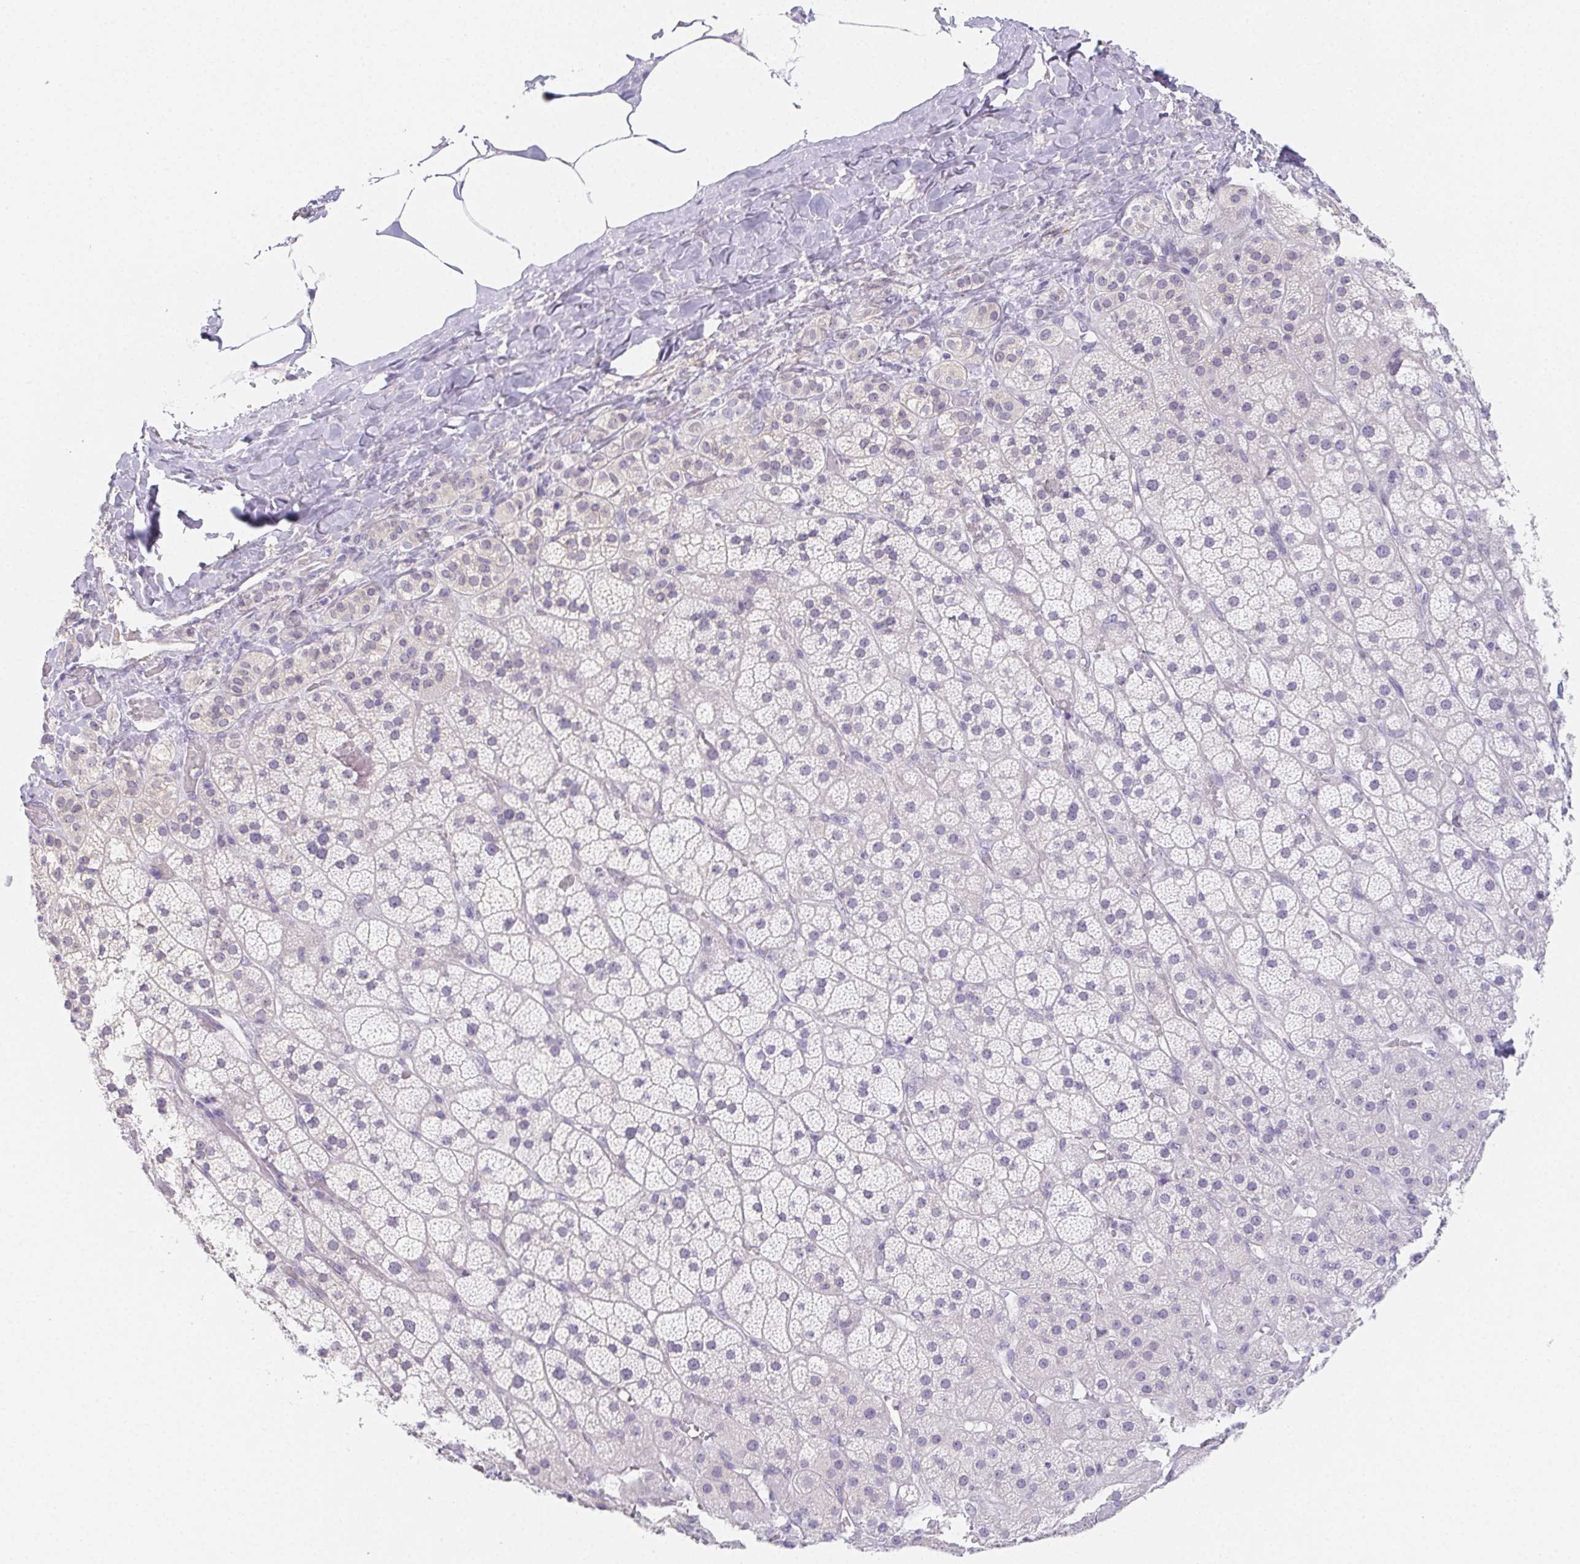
{"staining": {"intensity": "weak", "quantity": "<25%", "location": "cytoplasmic/membranous"}, "tissue": "adrenal gland", "cell_type": "Glandular cells", "image_type": "normal", "snomed": [{"axis": "morphology", "description": "Normal tissue, NOS"}, {"axis": "topography", "description": "Adrenal gland"}], "caption": "IHC of unremarkable adrenal gland exhibits no positivity in glandular cells.", "gene": "ZBBX", "patient": {"sex": "male", "age": 57}}